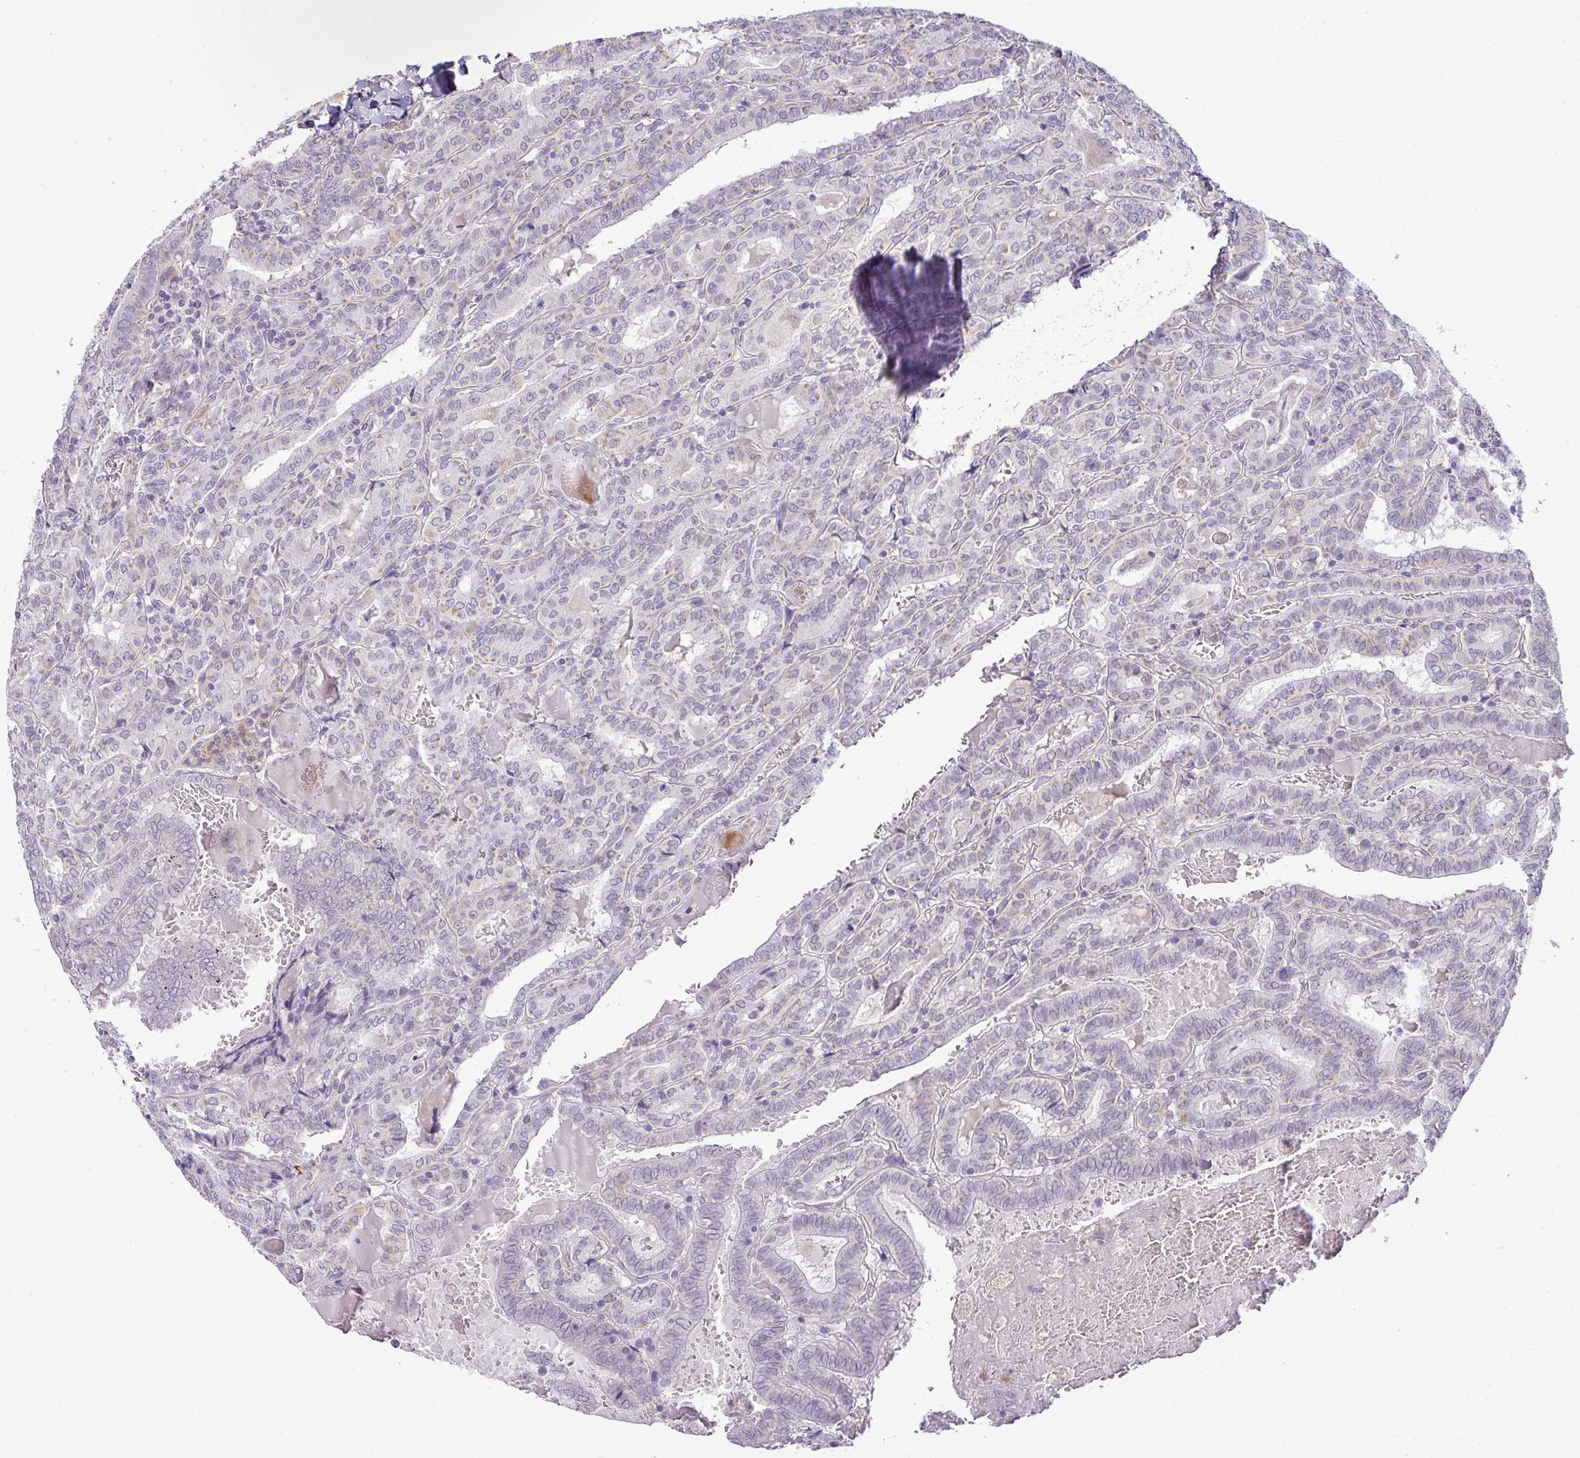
{"staining": {"intensity": "negative", "quantity": "none", "location": "none"}, "tissue": "thyroid cancer", "cell_type": "Tumor cells", "image_type": "cancer", "snomed": [{"axis": "morphology", "description": "Papillary adenocarcinoma, NOS"}, {"axis": "topography", "description": "Thyroid gland"}], "caption": "DAB immunohistochemical staining of human thyroid cancer (papillary adenocarcinoma) shows no significant positivity in tumor cells.", "gene": "HBEGF", "patient": {"sex": "female", "age": 72}}